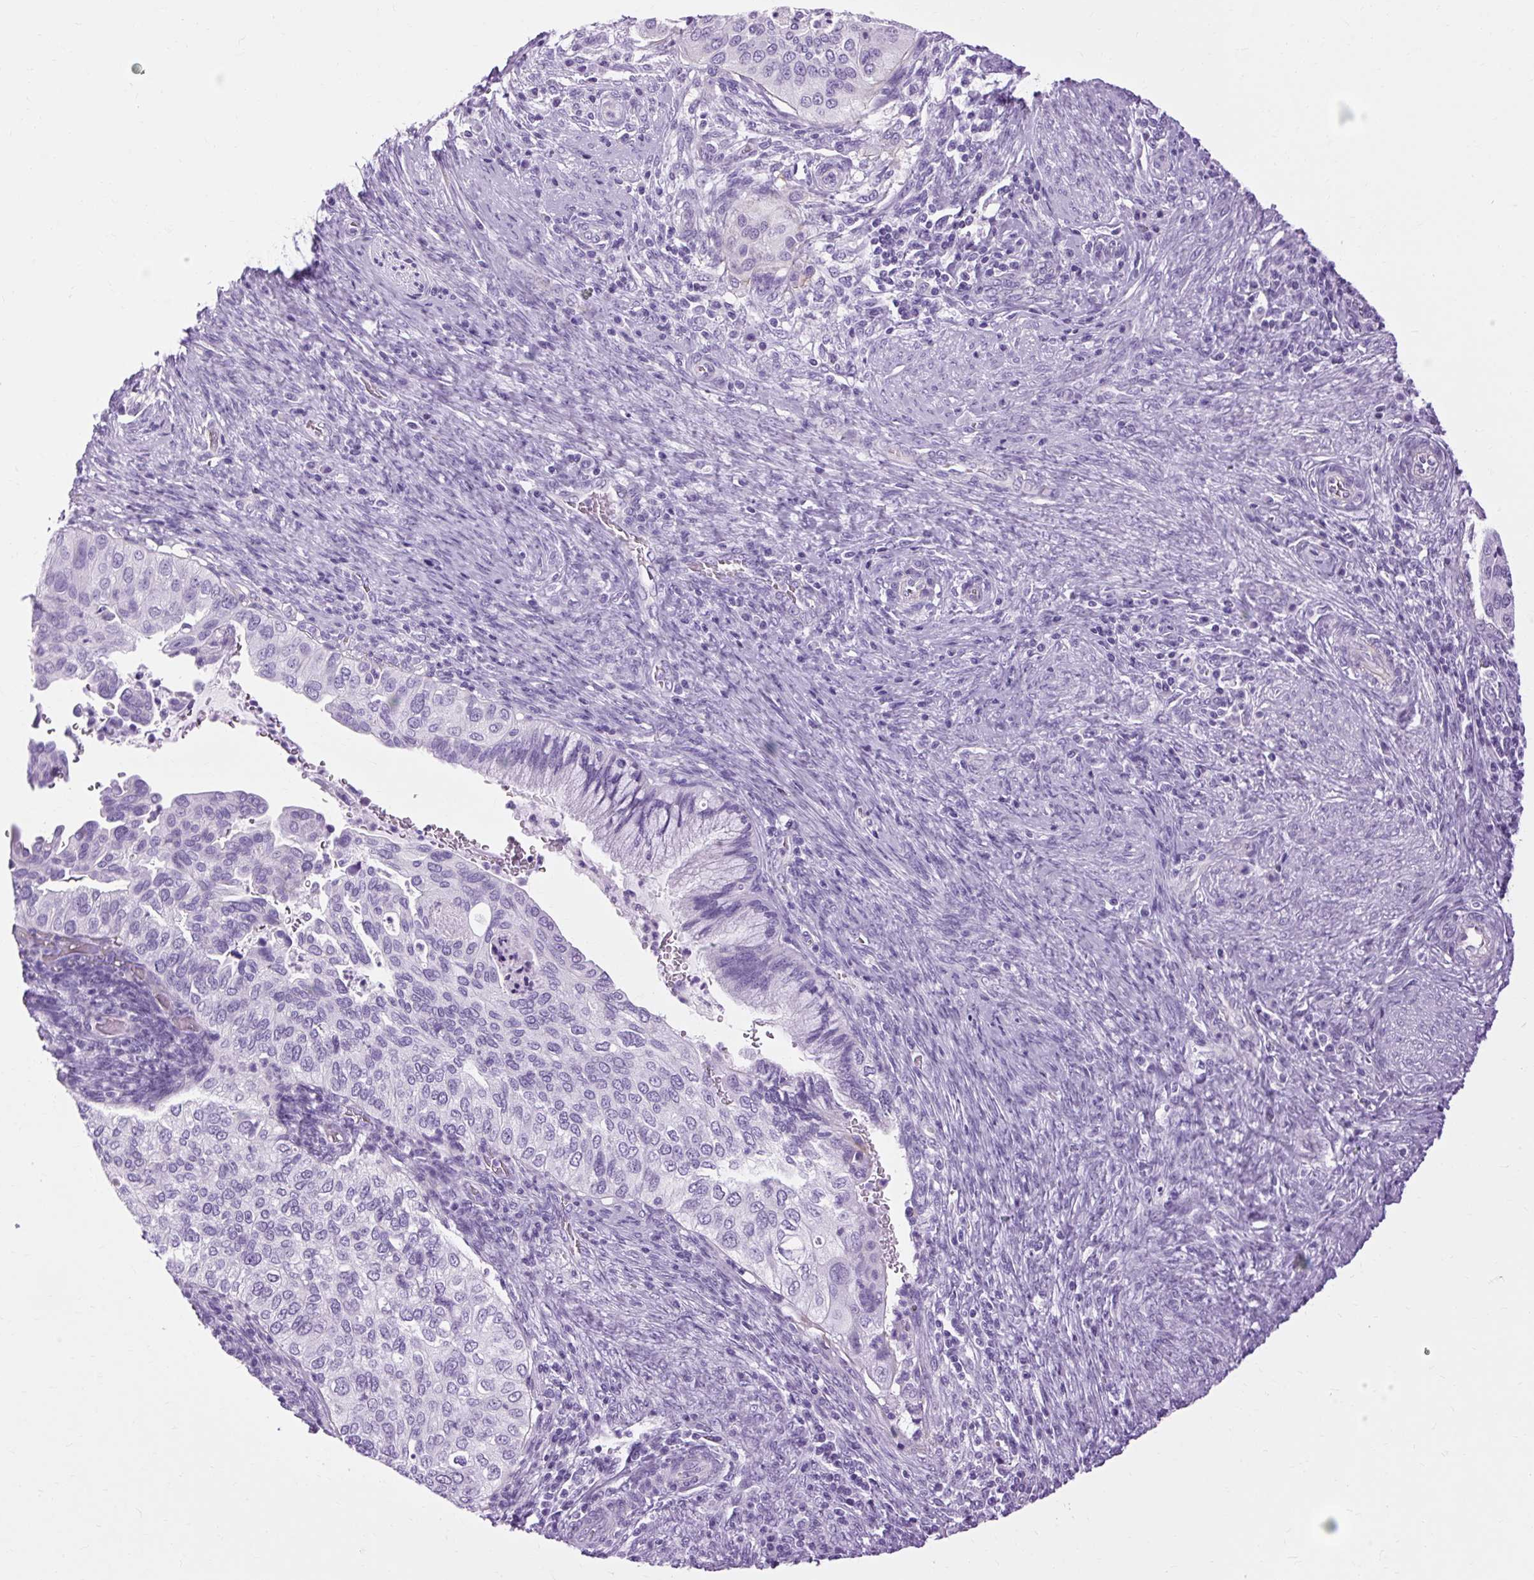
{"staining": {"intensity": "negative", "quantity": "none", "location": "none"}, "tissue": "cervical cancer", "cell_type": "Tumor cells", "image_type": "cancer", "snomed": [{"axis": "morphology", "description": "Squamous cell carcinoma, NOS"}, {"axis": "topography", "description": "Cervix"}], "caption": "The immunohistochemistry photomicrograph has no significant expression in tumor cells of cervical squamous cell carcinoma tissue. The staining is performed using DAB (3,3'-diaminobenzidine) brown chromogen with nuclei counter-stained in using hematoxylin.", "gene": "OOEP", "patient": {"sex": "female", "age": 38}}